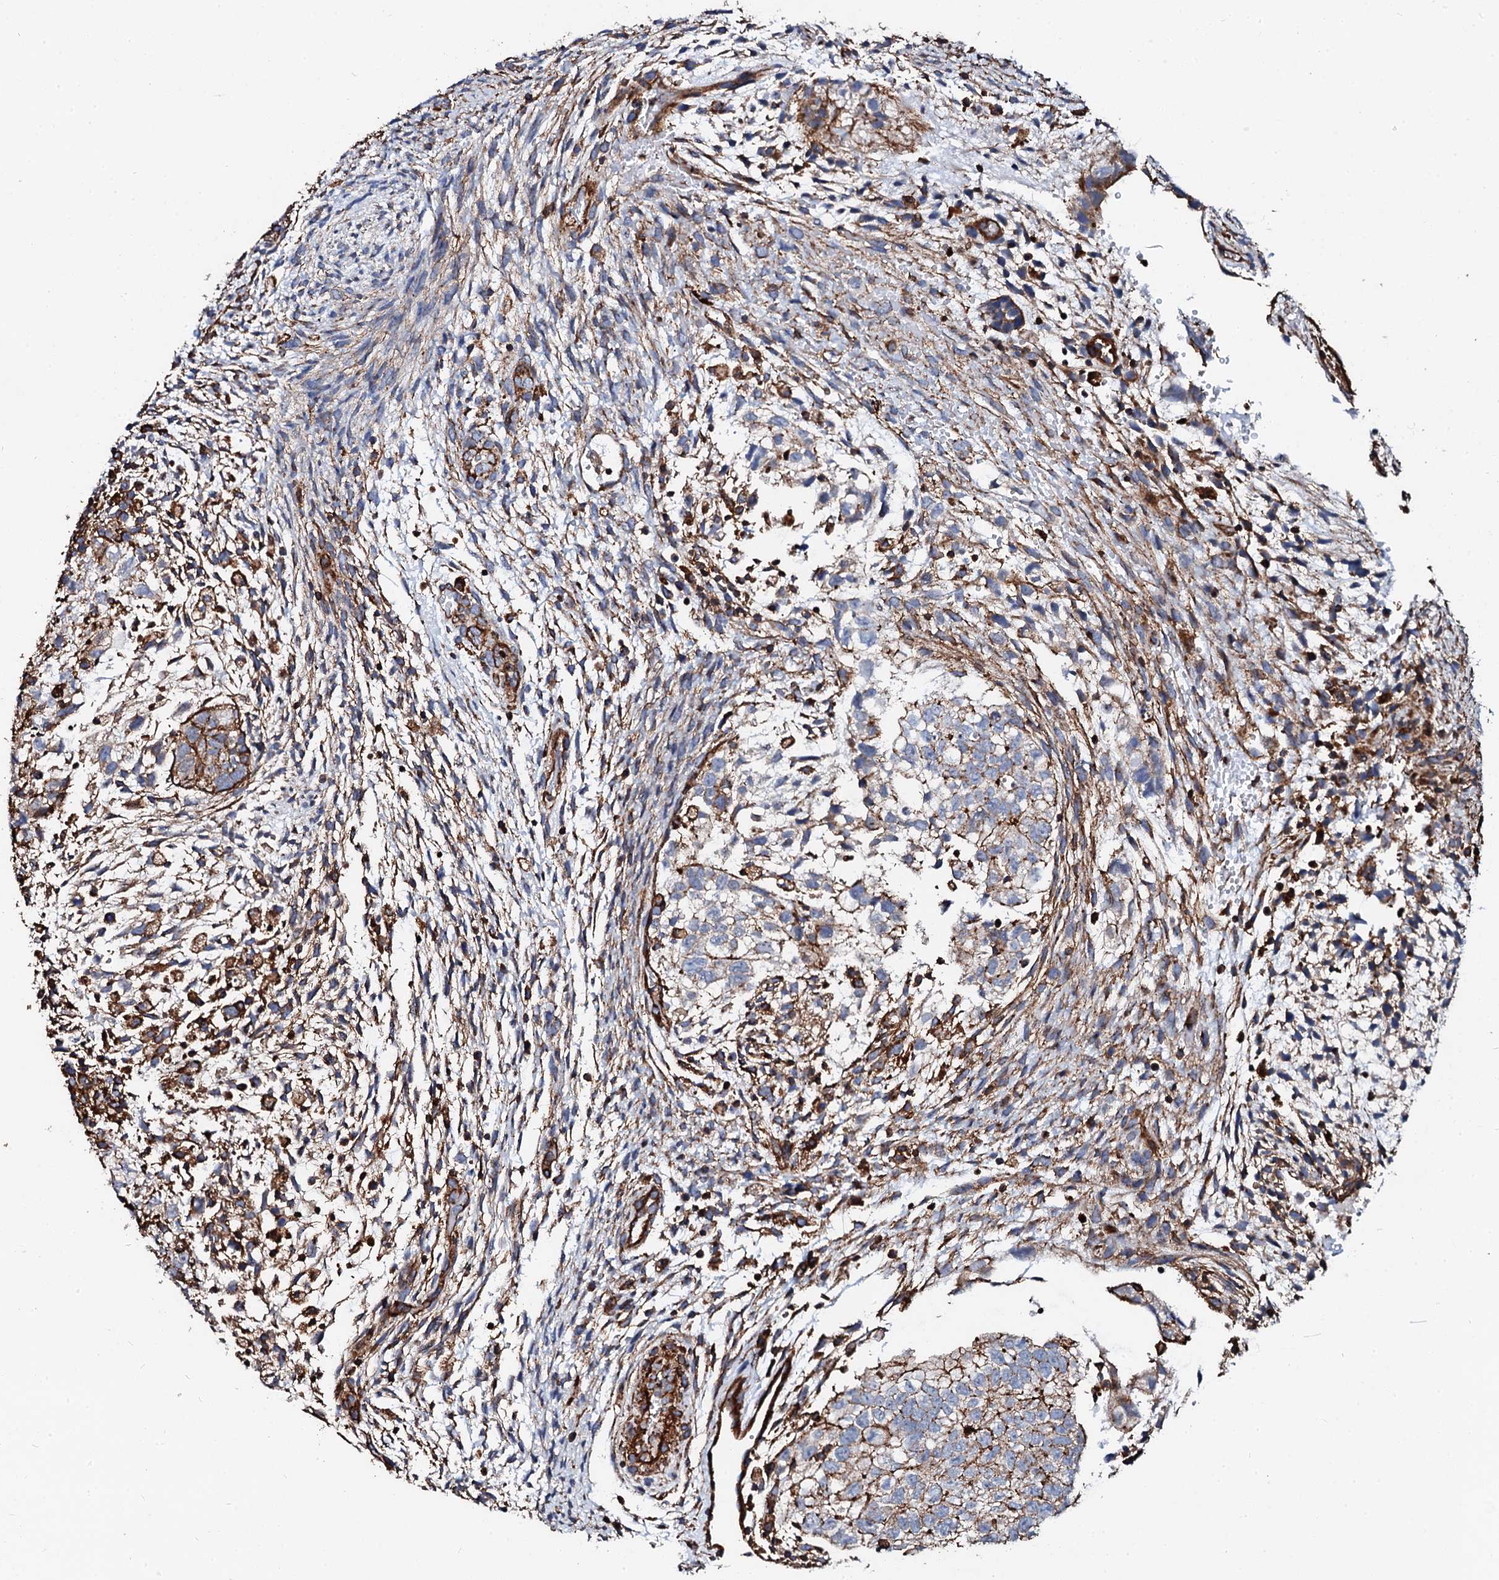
{"staining": {"intensity": "moderate", "quantity": "25%-75%", "location": "cytoplasmic/membranous"}, "tissue": "testis cancer", "cell_type": "Tumor cells", "image_type": "cancer", "snomed": [{"axis": "morphology", "description": "Carcinoma, Embryonal, NOS"}, {"axis": "topography", "description": "Testis"}], "caption": "A brown stain labels moderate cytoplasmic/membranous expression of a protein in testis embryonal carcinoma tumor cells.", "gene": "INTS10", "patient": {"sex": "male", "age": 37}}